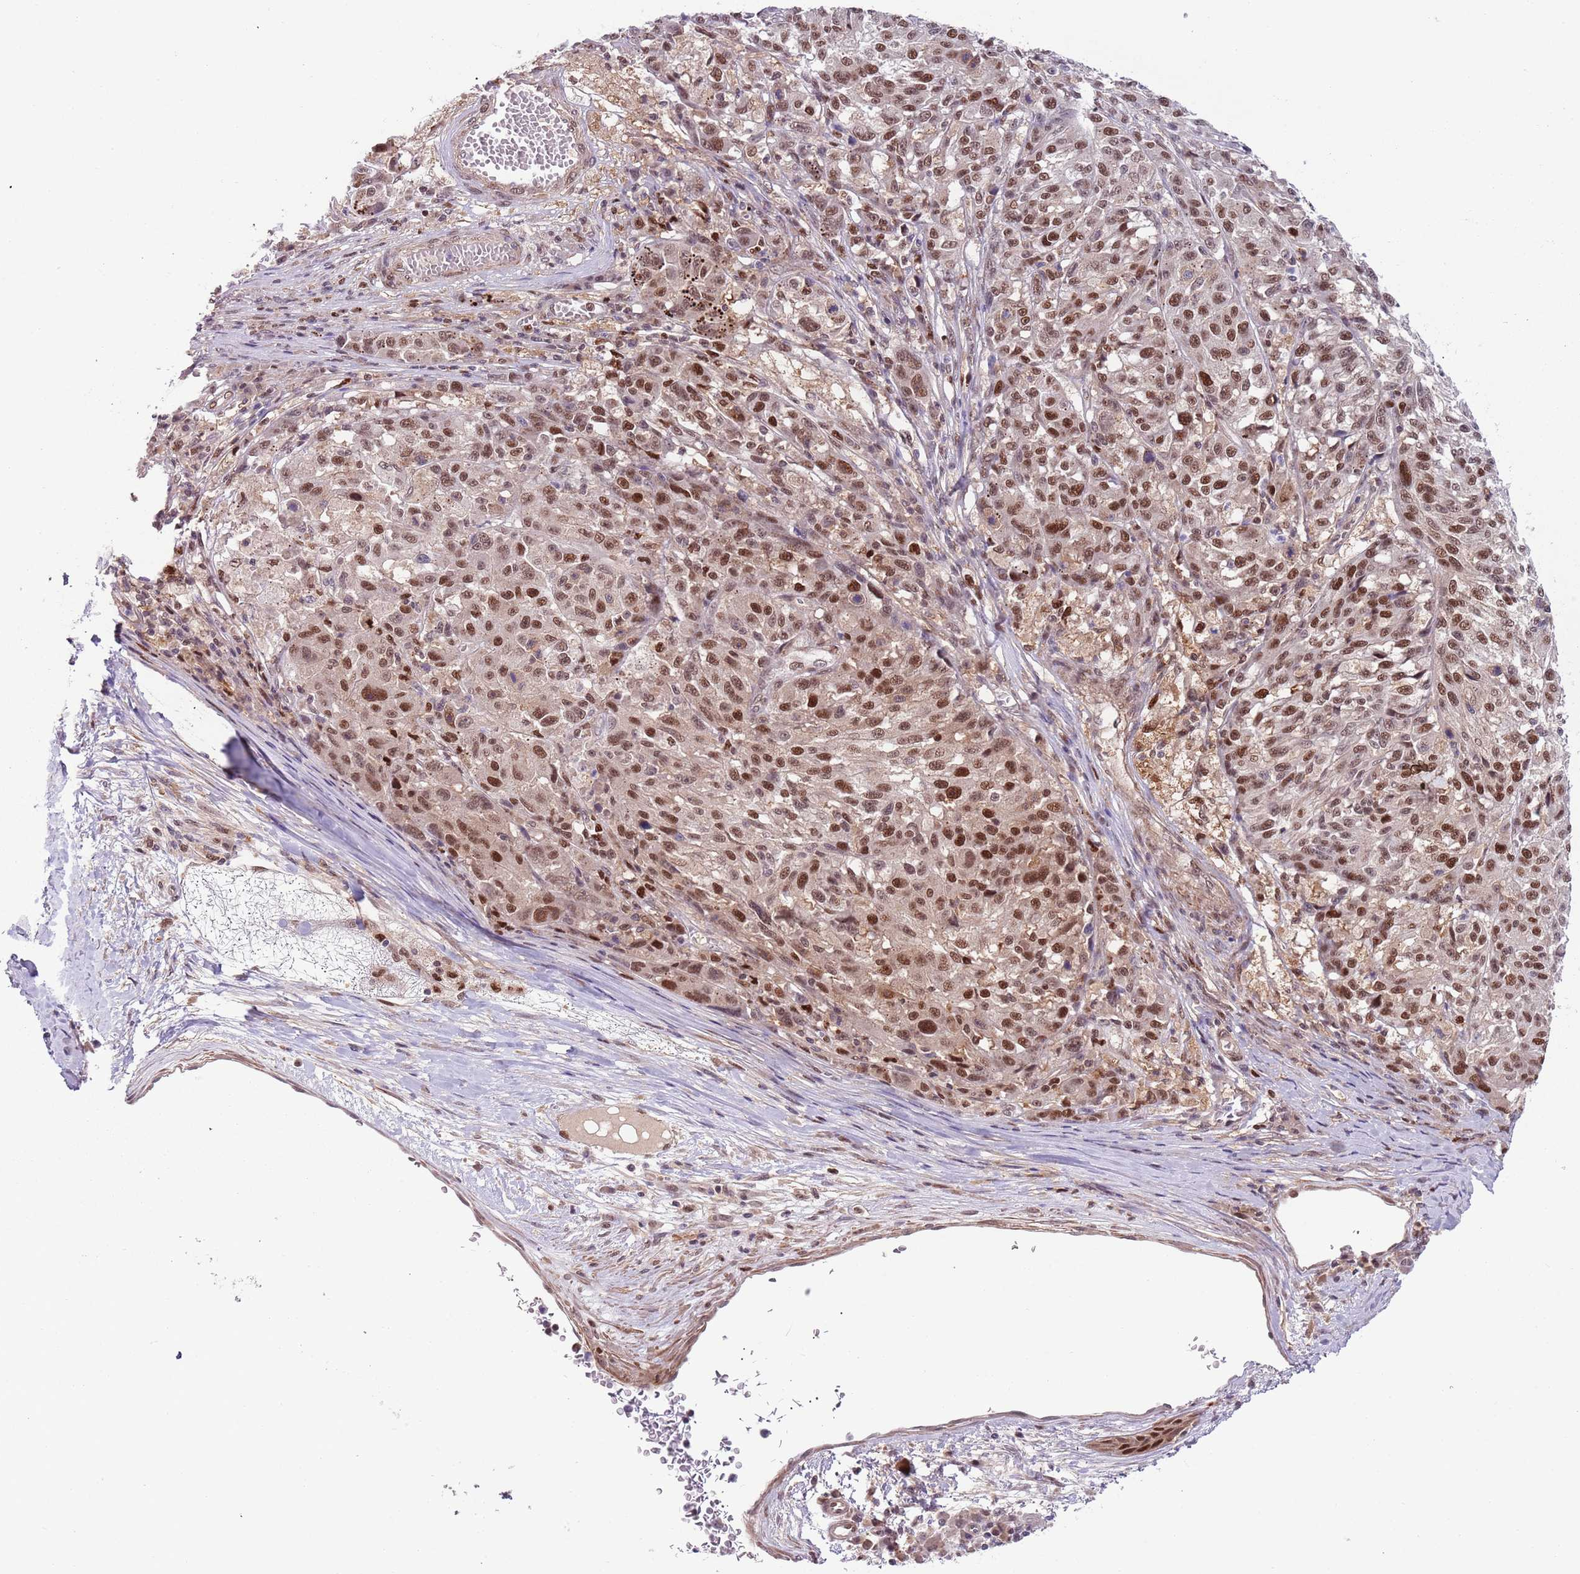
{"staining": {"intensity": "moderate", "quantity": ">75%", "location": "nuclear"}, "tissue": "melanoma", "cell_type": "Tumor cells", "image_type": "cancer", "snomed": [{"axis": "morphology", "description": "Malignant melanoma, NOS"}, {"axis": "topography", "description": "Skin"}], "caption": "Melanoma tissue displays moderate nuclear staining in approximately >75% of tumor cells Immunohistochemistry (ihc) stains the protein in brown and the nuclei are stained blue.", "gene": "RMND5B", "patient": {"sex": "male", "age": 53}}